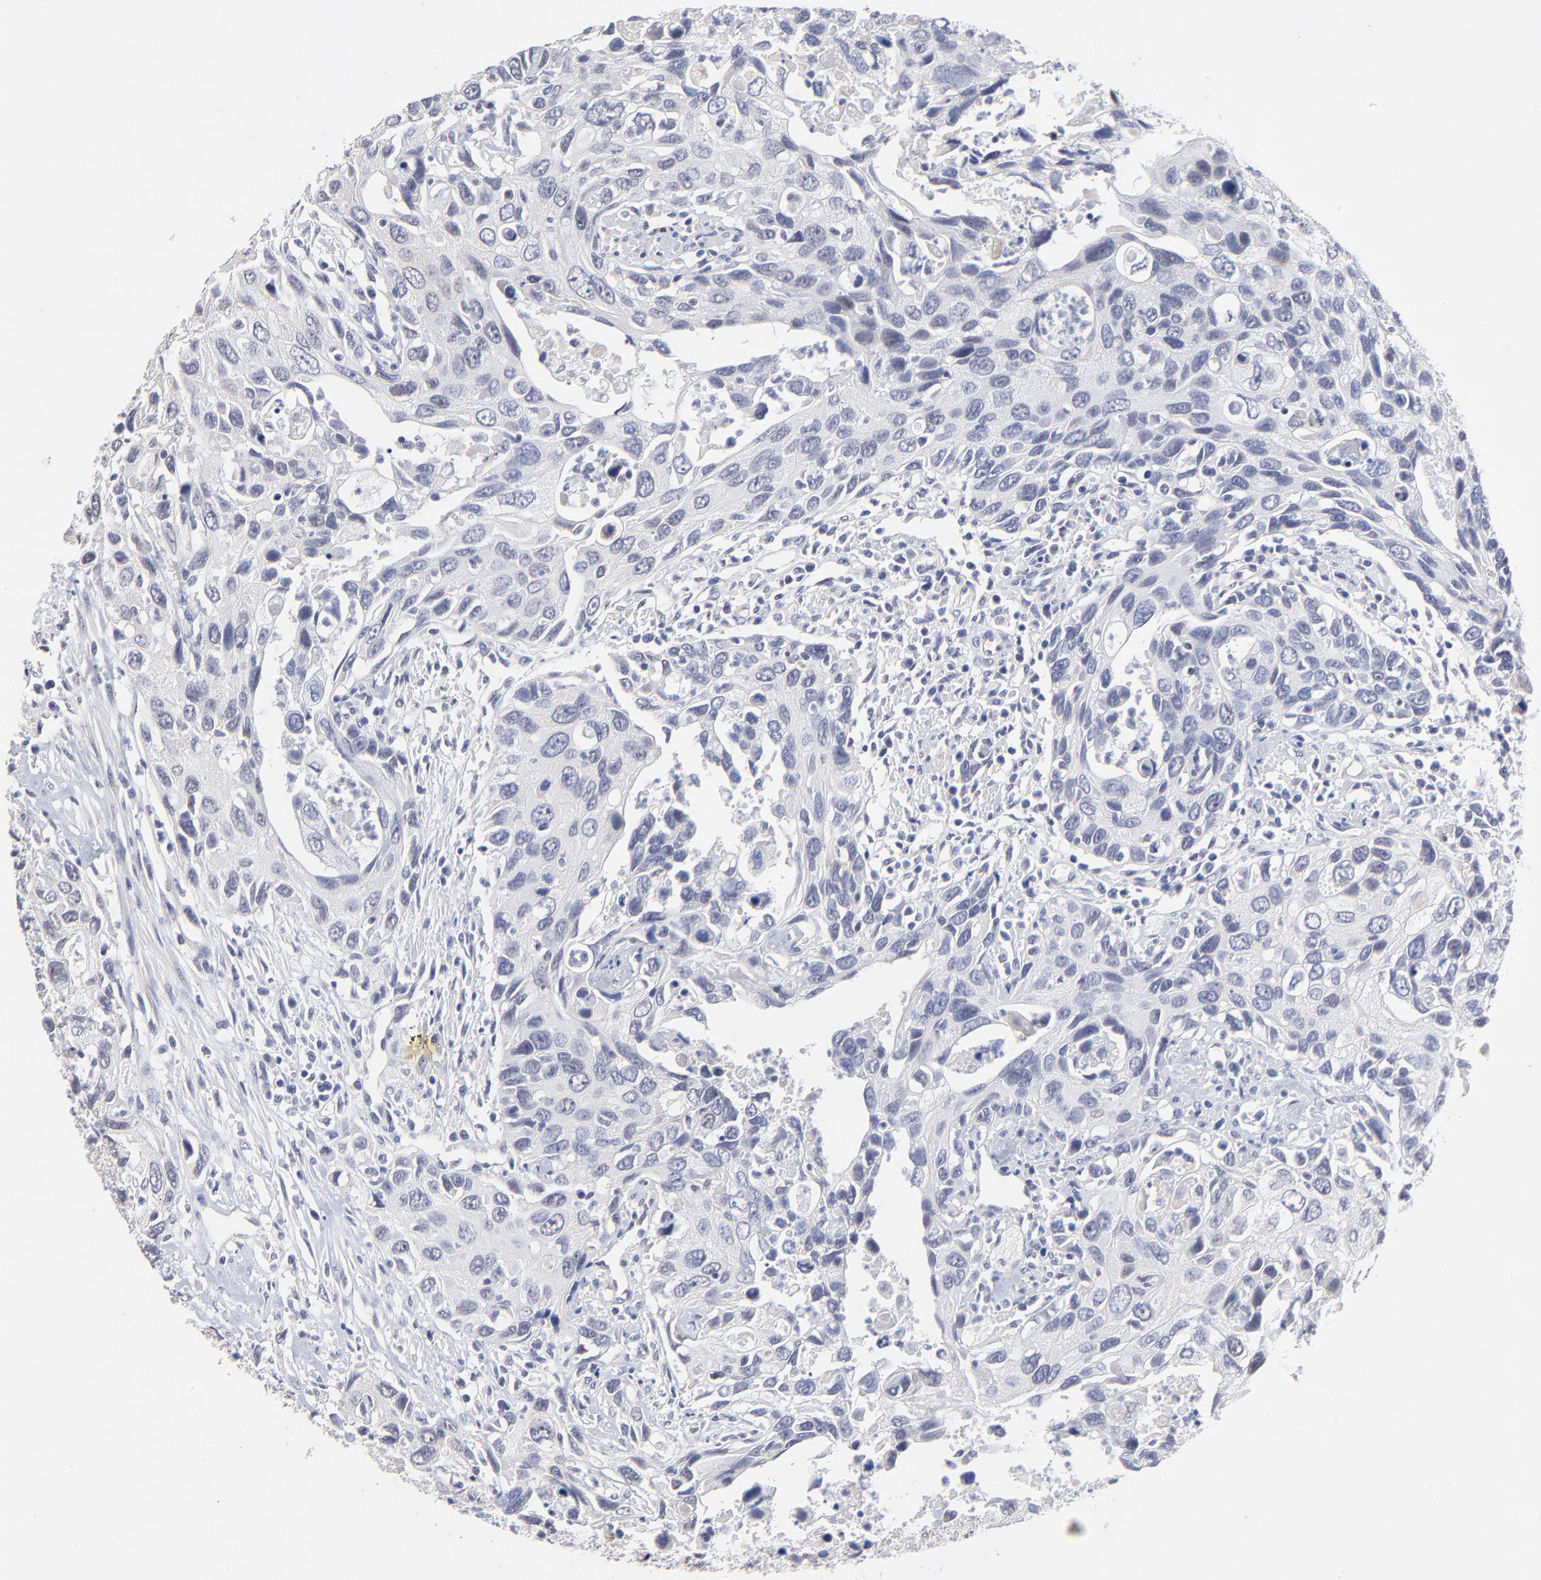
{"staining": {"intensity": "negative", "quantity": "none", "location": "none"}, "tissue": "urothelial cancer", "cell_type": "Tumor cells", "image_type": "cancer", "snomed": [{"axis": "morphology", "description": "Urothelial carcinoma, High grade"}, {"axis": "topography", "description": "Urinary bladder"}], "caption": "The photomicrograph shows no significant positivity in tumor cells of urothelial cancer.", "gene": "FBXO8", "patient": {"sex": "male", "age": 71}}